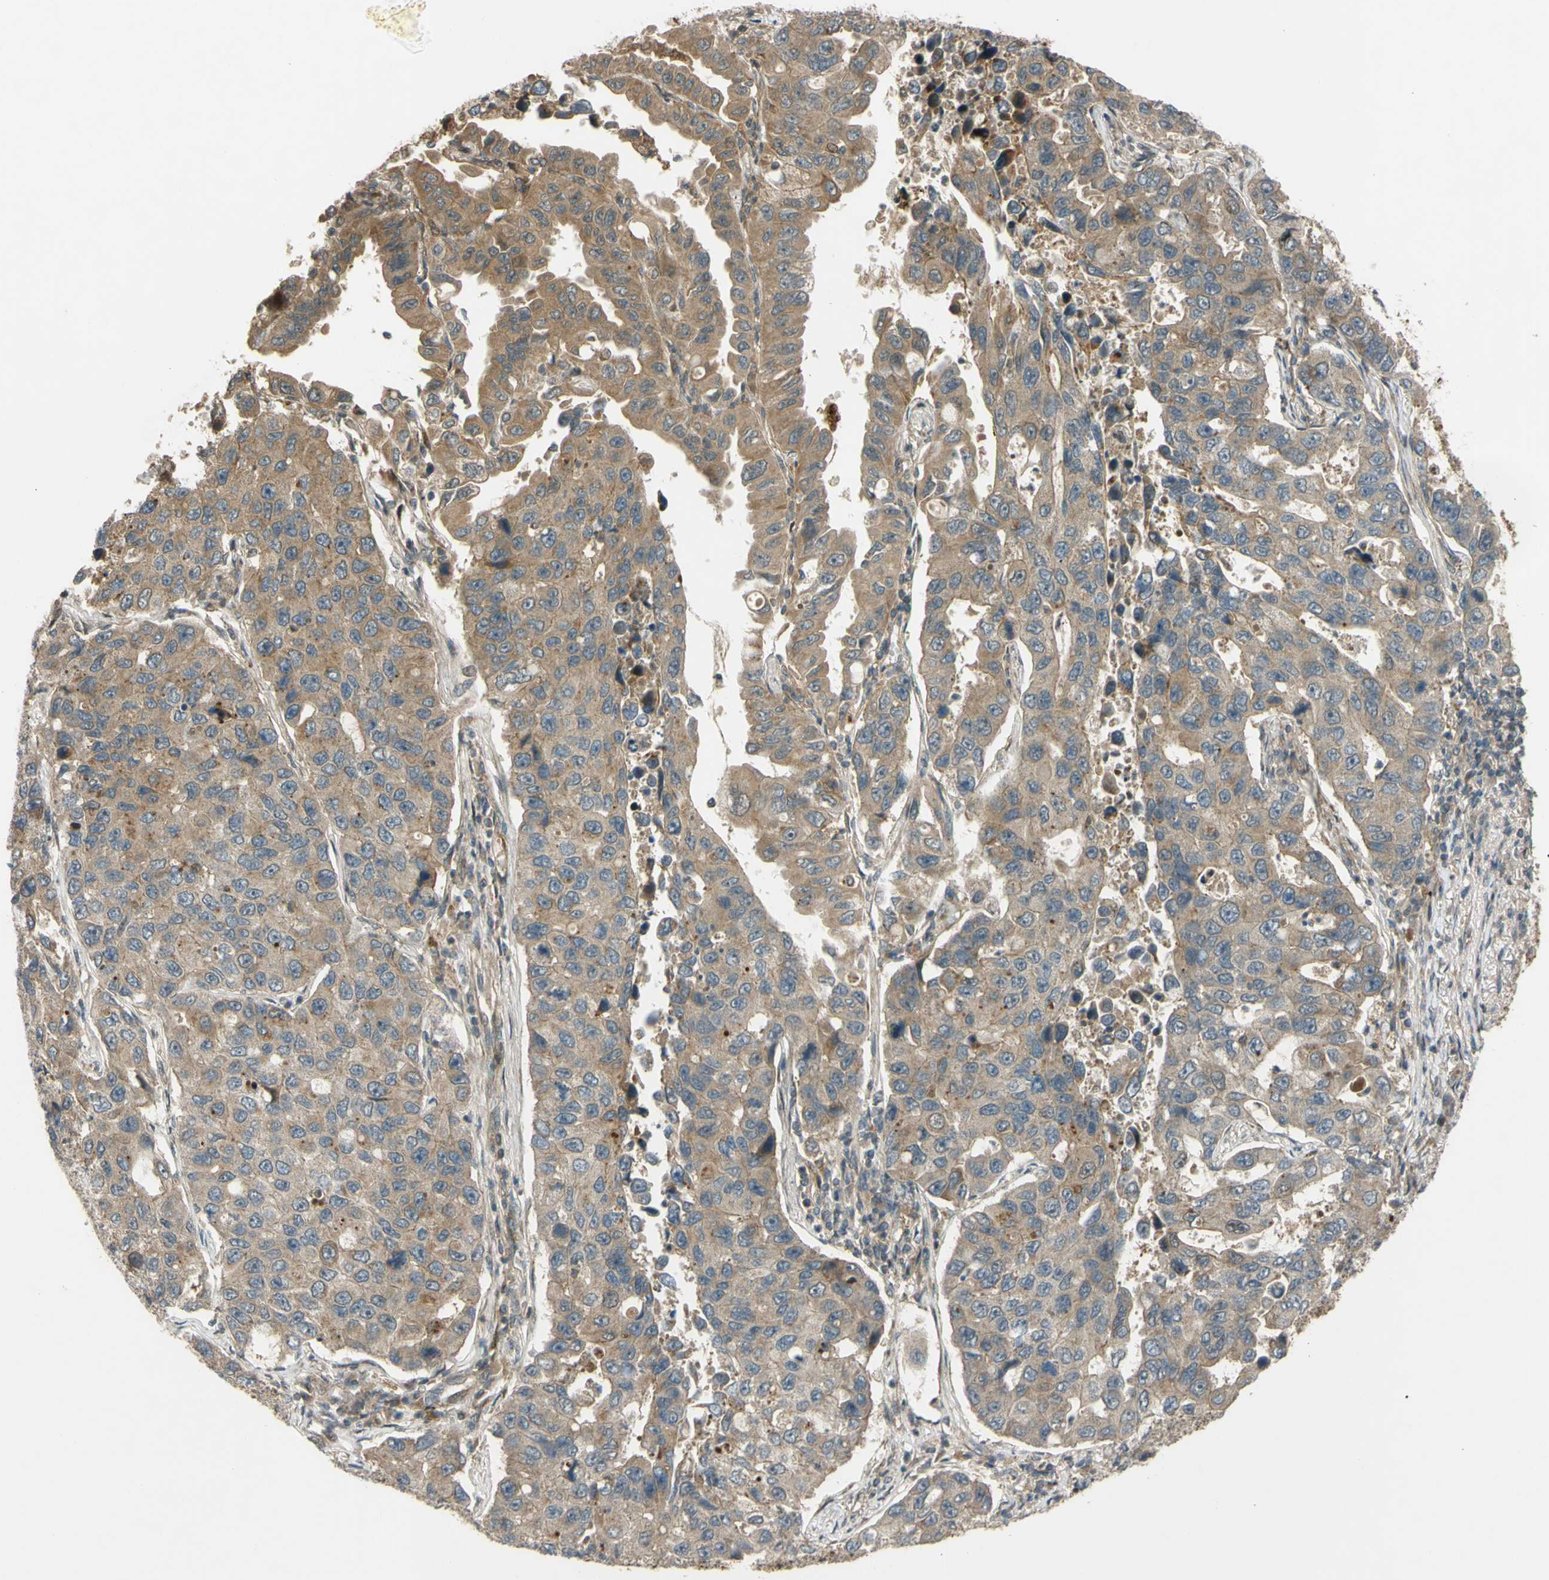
{"staining": {"intensity": "moderate", "quantity": ">75%", "location": "cytoplasmic/membranous,nuclear"}, "tissue": "lung cancer", "cell_type": "Tumor cells", "image_type": "cancer", "snomed": [{"axis": "morphology", "description": "Adenocarcinoma, NOS"}, {"axis": "topography", "description": "Lung"}], "caption": "A medium amount of moderate cytoplasmic/membranous and nuclear positivity is appreciated in approximately >75% of tumor cells in lung adenocarcinoma tissue.", "gene": "FLII", "patient": {"sex": "male", "age": 64}}